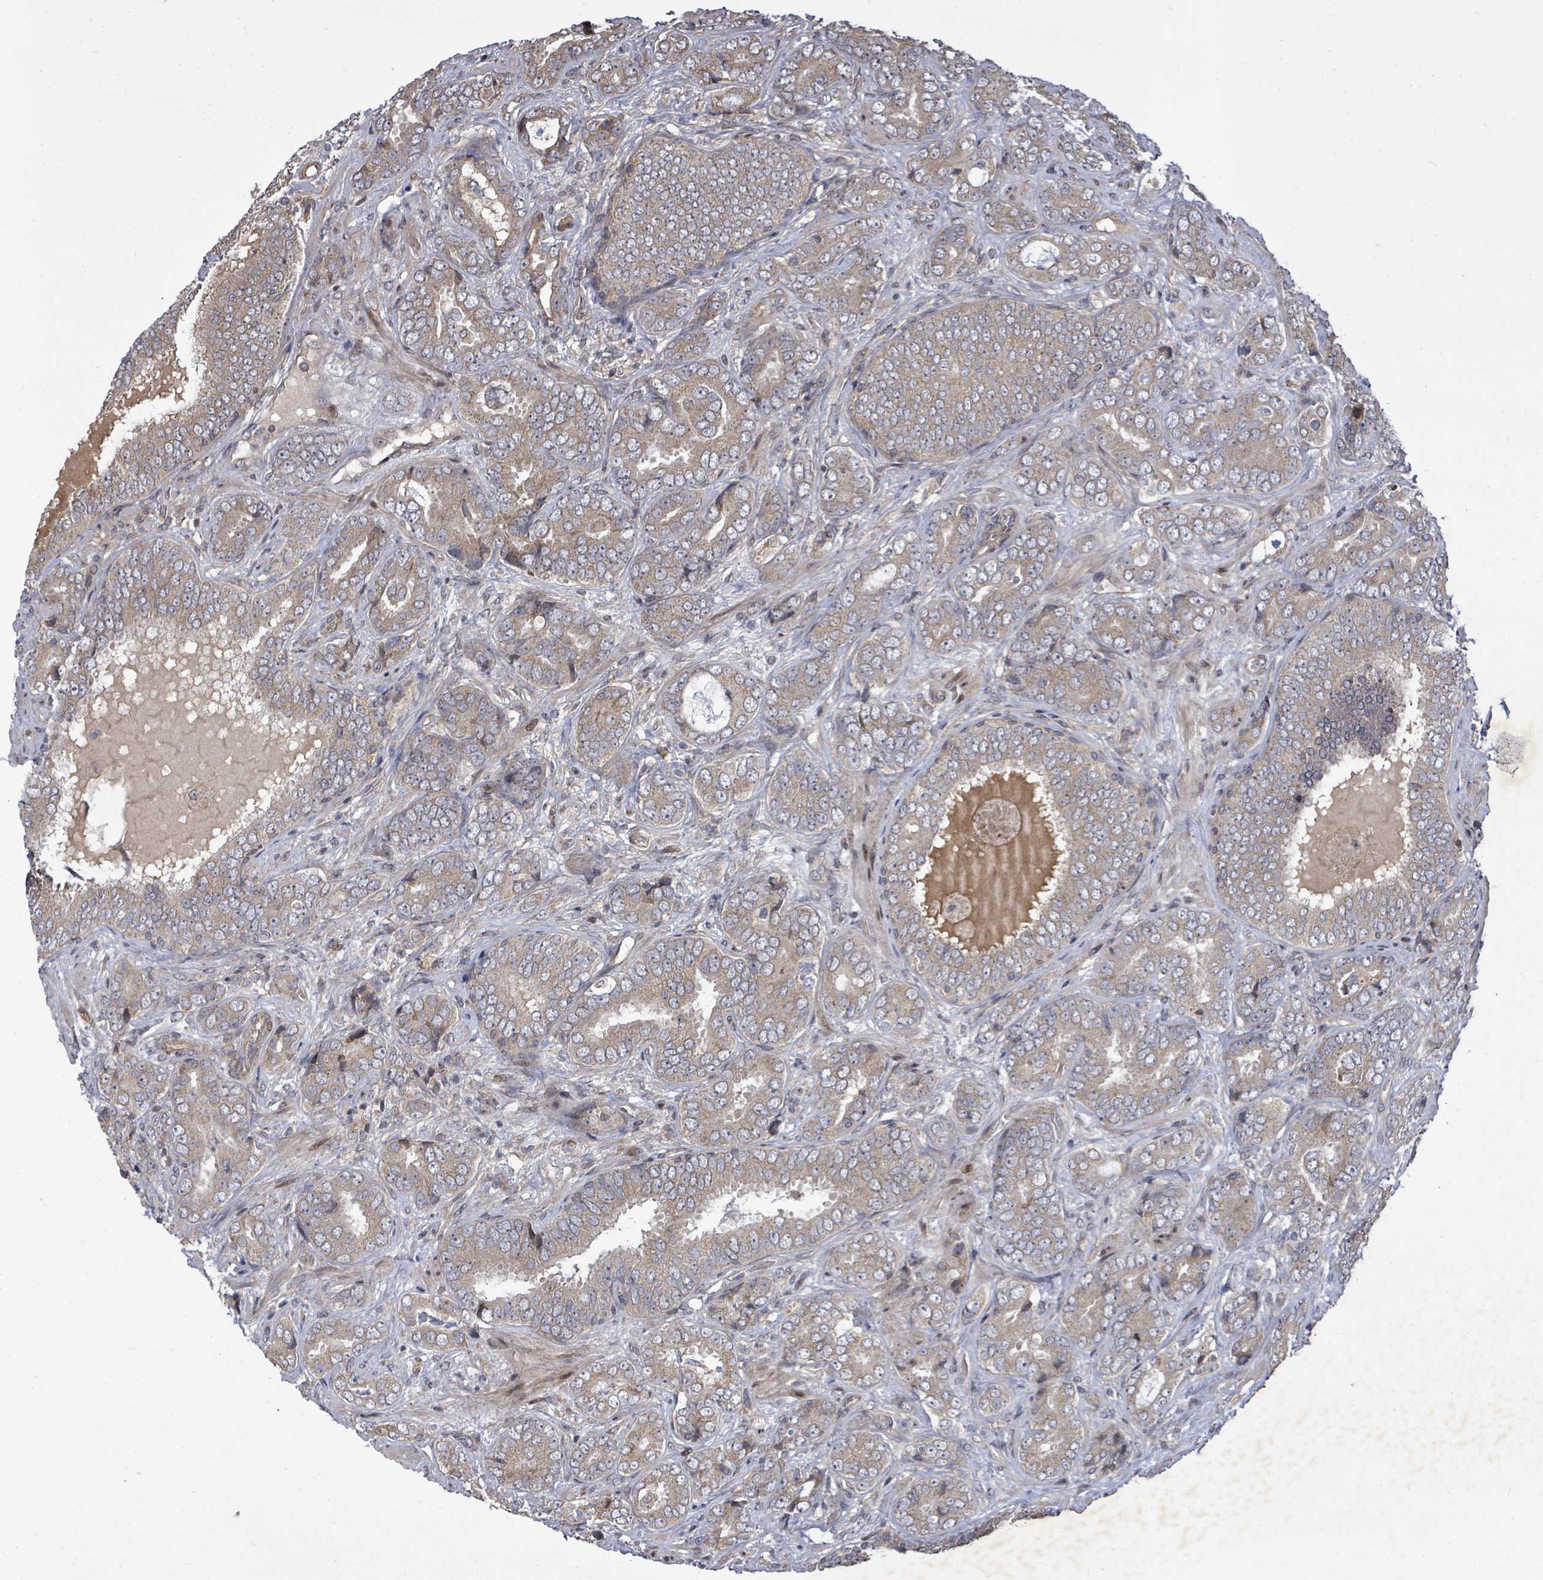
{"staining": {"intensity": "moderate", "quantity": ">75%", "location": "cytoplasmic/membranous"}, "tissue": "prostate cancer", "cell_type": "Tumor cells", "image_type": "cancer", "snomed": [{"axis": "morphology", "description": "Adenocarcinoma, High grade"}, {"axis": "topography", "description": "Prostate"}], "caption": "A brown stain highlights moderate cytoplasmic/membranous positivity of a protein in prostate cancer tumor cells.", "gene": "KRTAP27-1", "patient": {"sex": "male", "age": 71}}